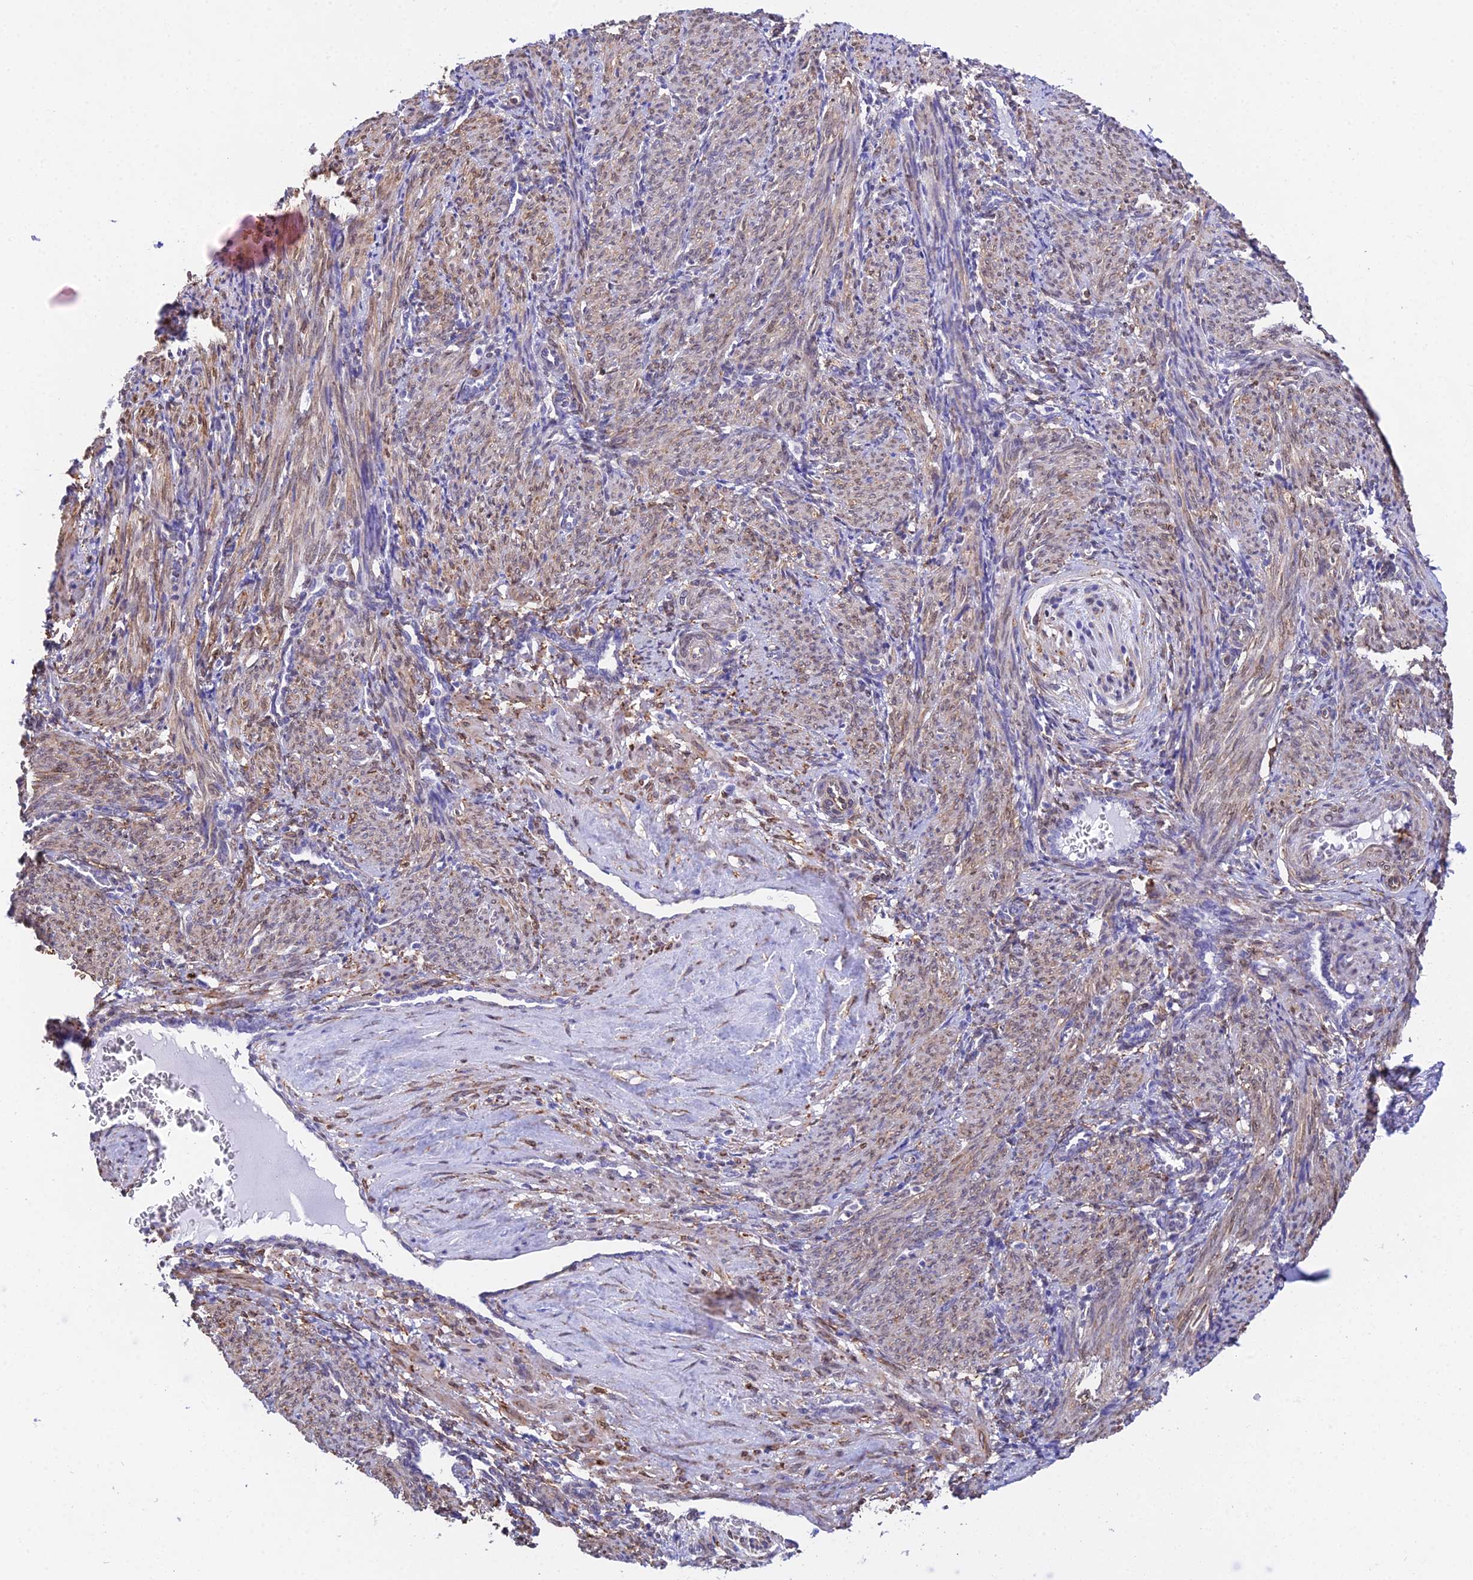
{"staining": {"intensity": "moderate", "quantity": ">75%", "location": "cytoplasmic/membranous"}, "tissue": "smooth muscle", "cell_type": "Smooth muscle cells", "image_type": "normal", "snomed": [{"axis": "morphology", "description": "Normal tissue, NOS"}, {"axis": "topography", "description": "Endometrium"}], "caption": "Smooth muscle stained with DAB (3,3'-diaminobenzidine) IHC displays medium levels of moderate cytoplasmic/membranous expression in about >75% of smooth muscle cells.", "gene": "MXRA7", "patient": {"sex": "female", "age": 33}}